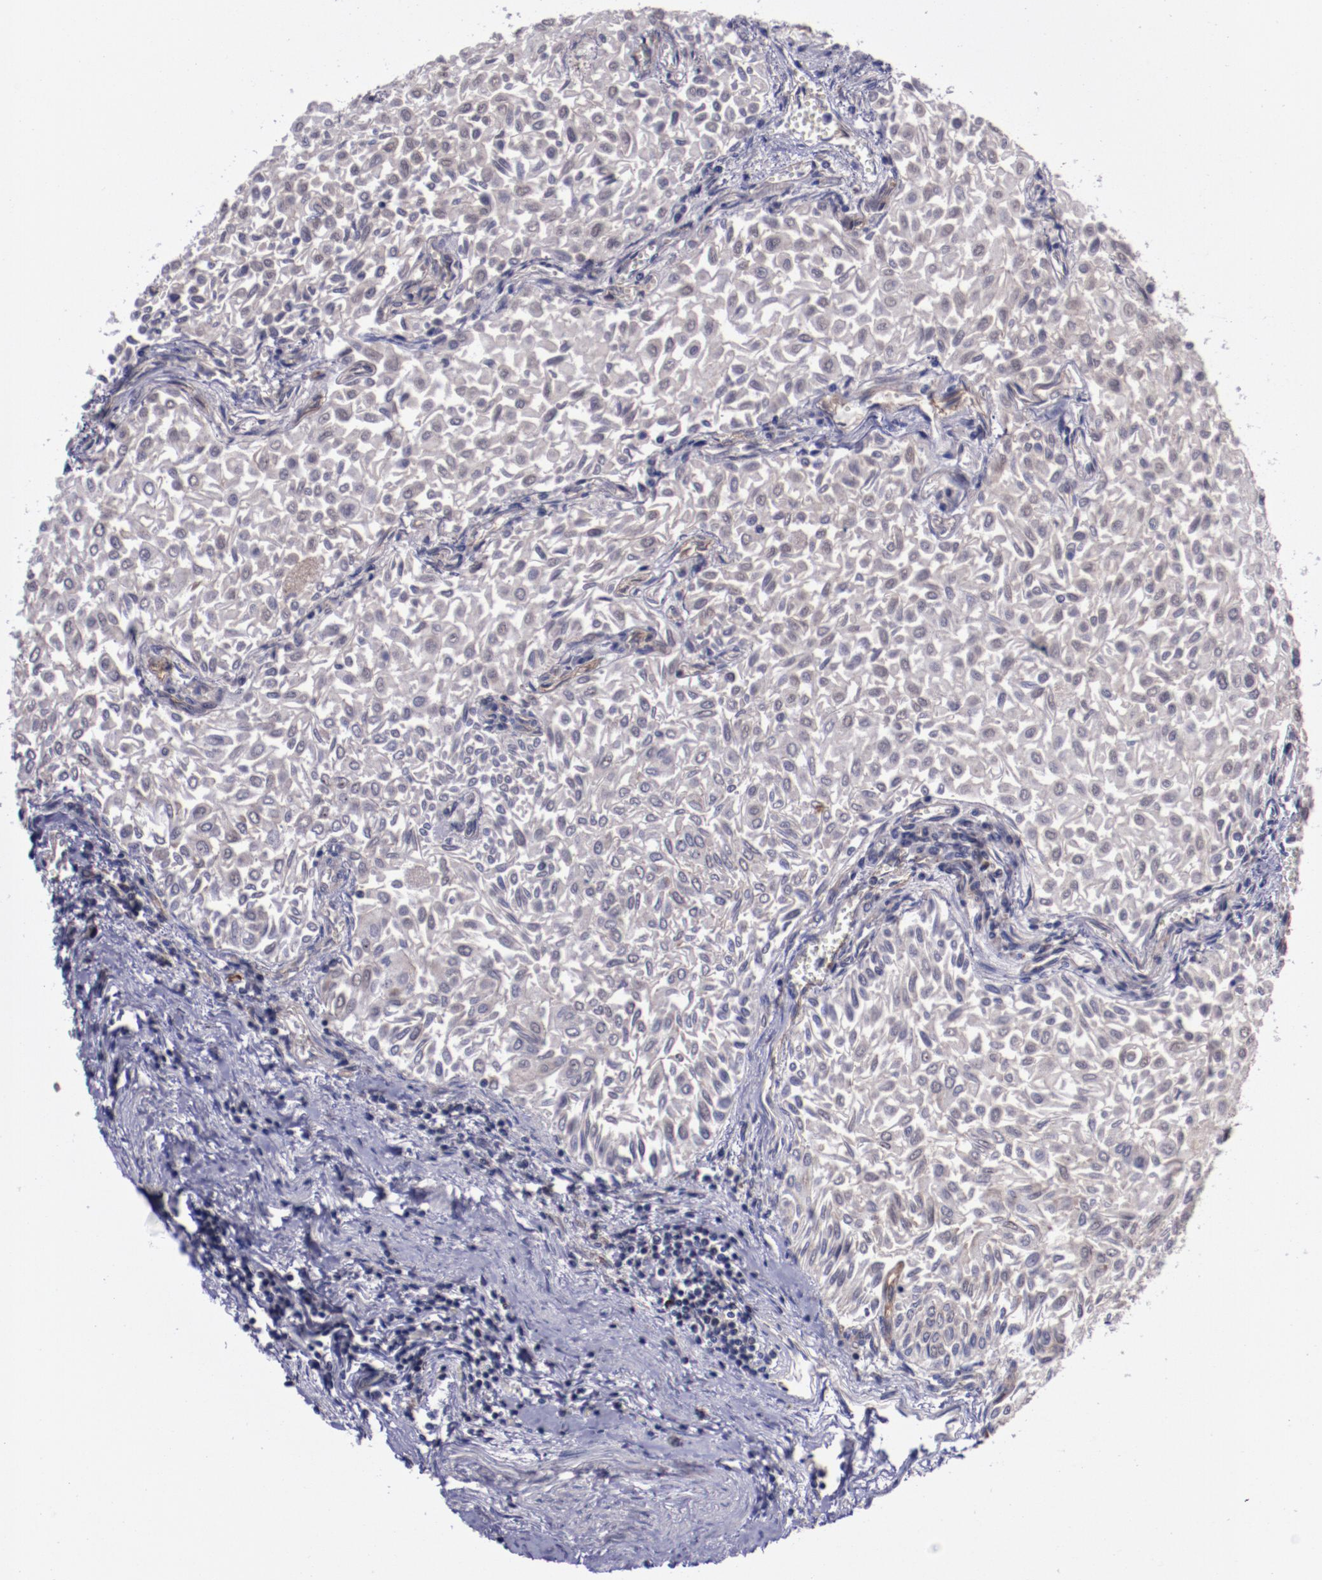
{"staining": {"intensity": "weak", "quantity": "<25%", "location": "nuclear"}, "tissue": "urothelial cancer", "cell_type": "Tumor cells", "image_type": "cancer", "snomed": [{"axis": "morphology", "description": "Urothelial carcinoma, Low grade"}, {"axis": "topography", "description": "Urinary bladder"}], "caption": "The histopathology image displays no significant expression in tumor cells of urothelial carcinoma (low-grade).", "gene": "LONP1", "patient": {"sex": "male", "age": 64}}